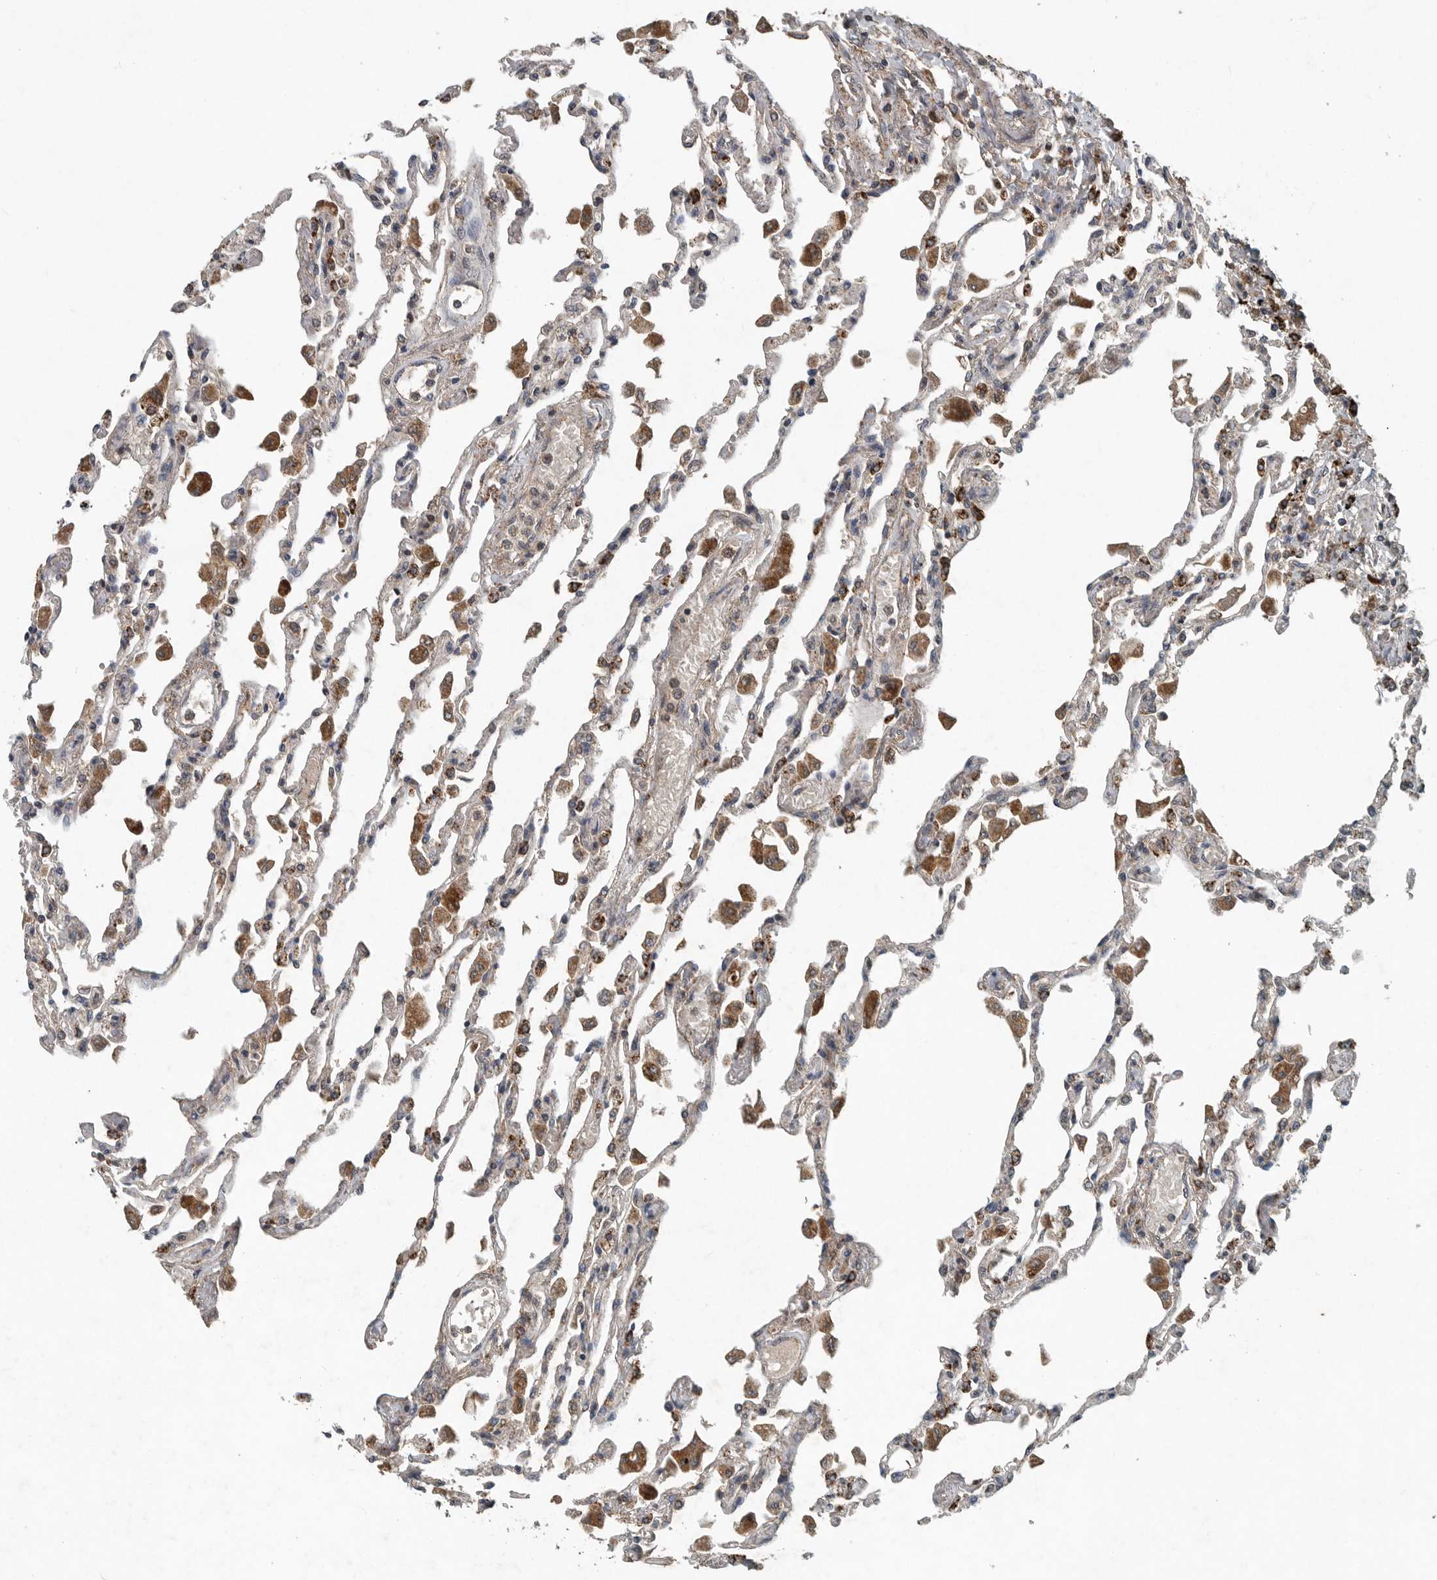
{"staining": {"intensity": "moderate", "quantity": "<25%", "location": "cytoplasmic/membranous"}, "tissue": "lung", "cell_type": "Alveolar cells", "image_type": "normal", "snomed": [{"axis": "morphology", "description": "Normal tissue, NOS"}, {"axis": "topography", "description": "Bronchus"}, {"axis": "topography", "description": "Lung"}], "caption": "Lung stained for a protein (brown) displays moderate cytoplasmic/membranous positive positivity in about <25% of alveolar cells.", "gene": "IL6ST", "patient": {"sex": "female", "age": 49}}